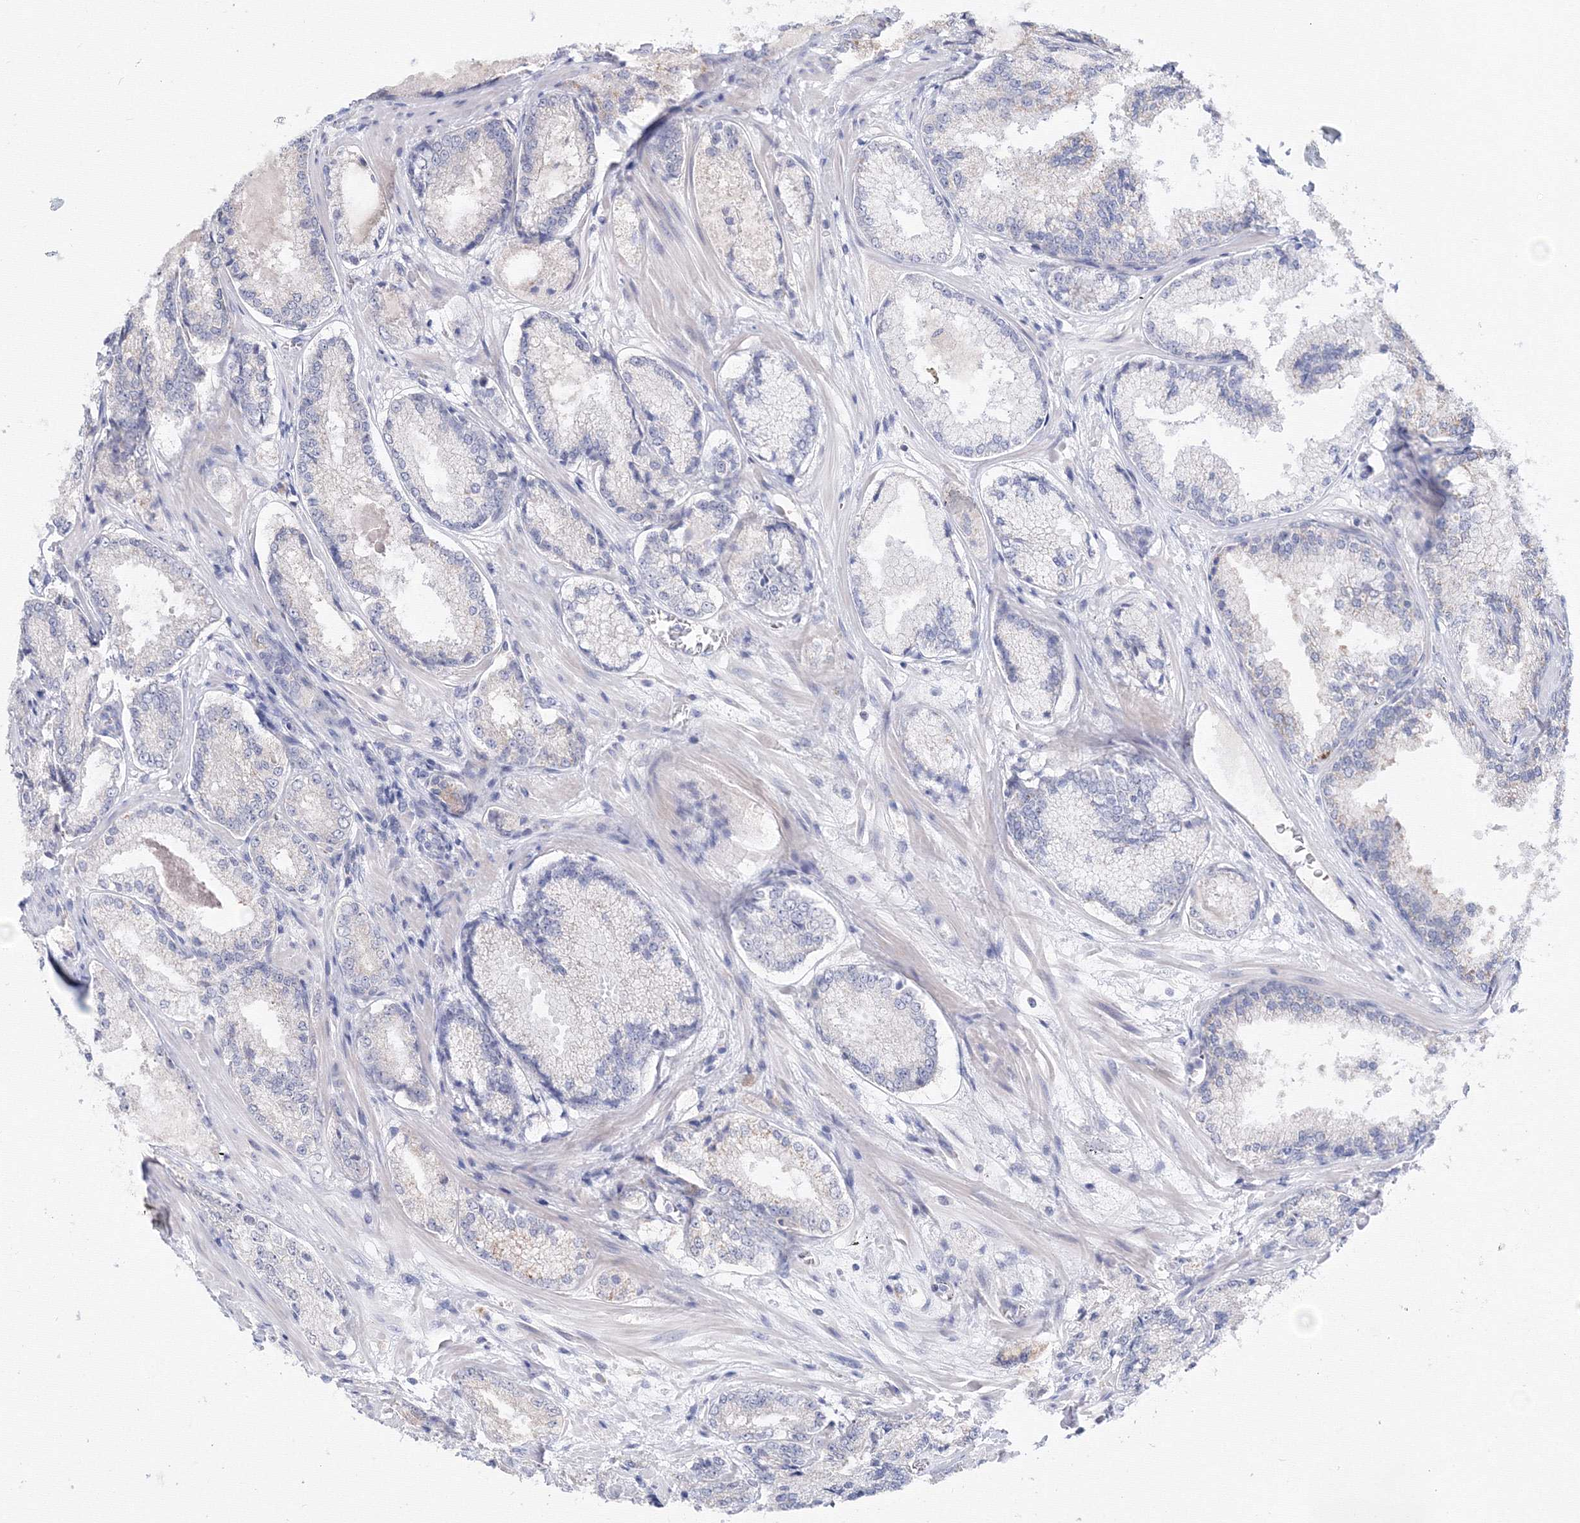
{"staining": {"intensity": "negative", "quantity": "none", "location": "none"}, "tissue": "prostate cancer", "cell_type": "Tumor cells", "image_type": "cancer", "snomed": [{"axis": "morphology", "description": "Adenocarcinoma, Low grade"}, {"axis": "topography", "description": "Prostate"}], "caption": "A high-resolution image shows immunohistochemistry staining of prostate low-grade adenocarcinoma, which reveals no significant positivity in tumor cells. (DAB (3,3'-diaminobenzidine) immunohistochemistry visualized using brightfield microscopy, high magnification).", "gene": "SLC7A7", "patient": {"sex": "male", "age": 74}}